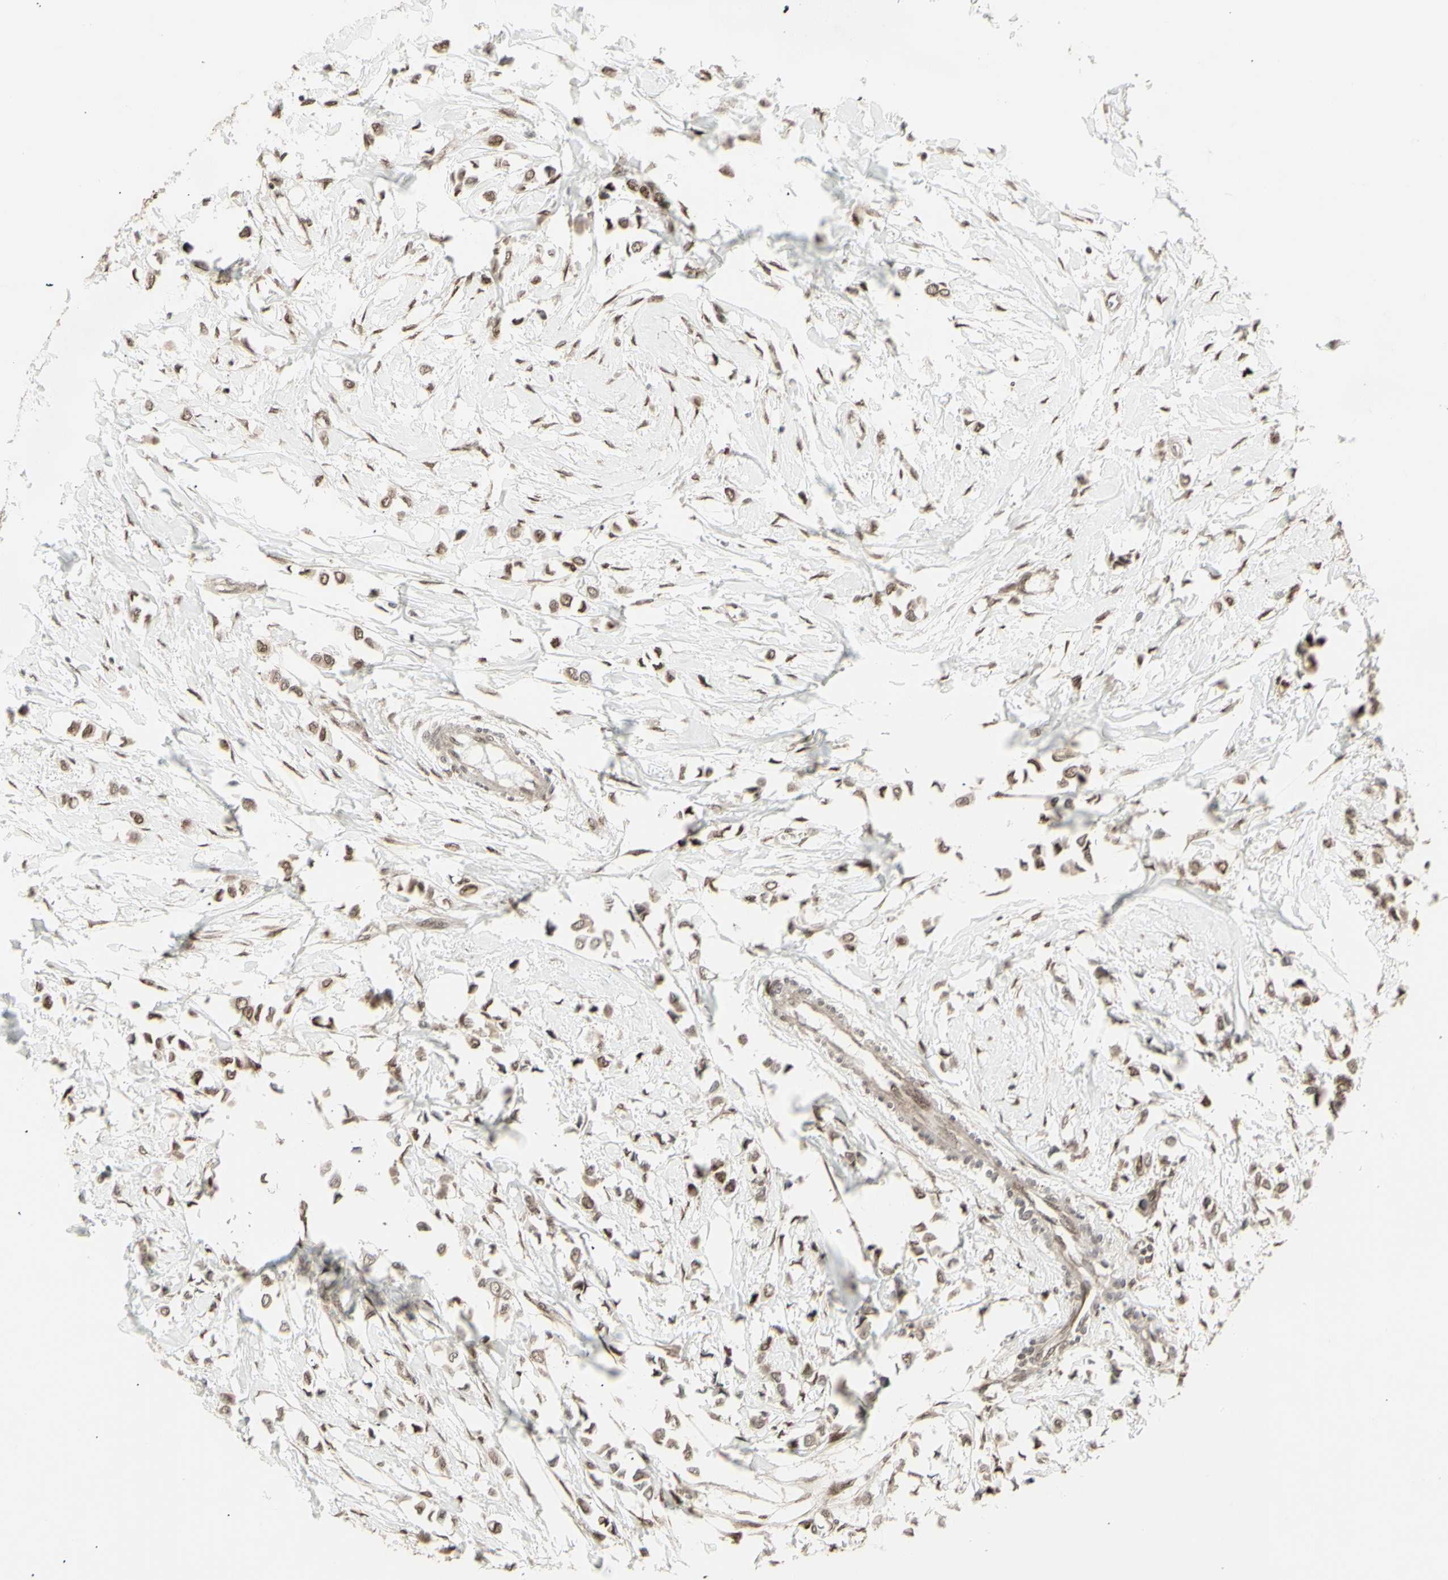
{"staining": {"intensity": "moderate", "quantity": ">75%", "location": "cytoplasmic/membranous,nuclear"}, "tissue": "breast cancer", "cell_type": "Tumor cells", "image_type": "cancer", "snomed": [{"axis": "morphology", "description": "Lobular carcinoma"}, {"axis": "topography", "description": "Breast"}], "caption": "Moderate cytoplasmic/membranous and nuclear protein staining is appreciated in approximately >75% of tumor cells in breast cancer.", "gene": "CBX1", "patient": {"sex": "female", "age": 51}}